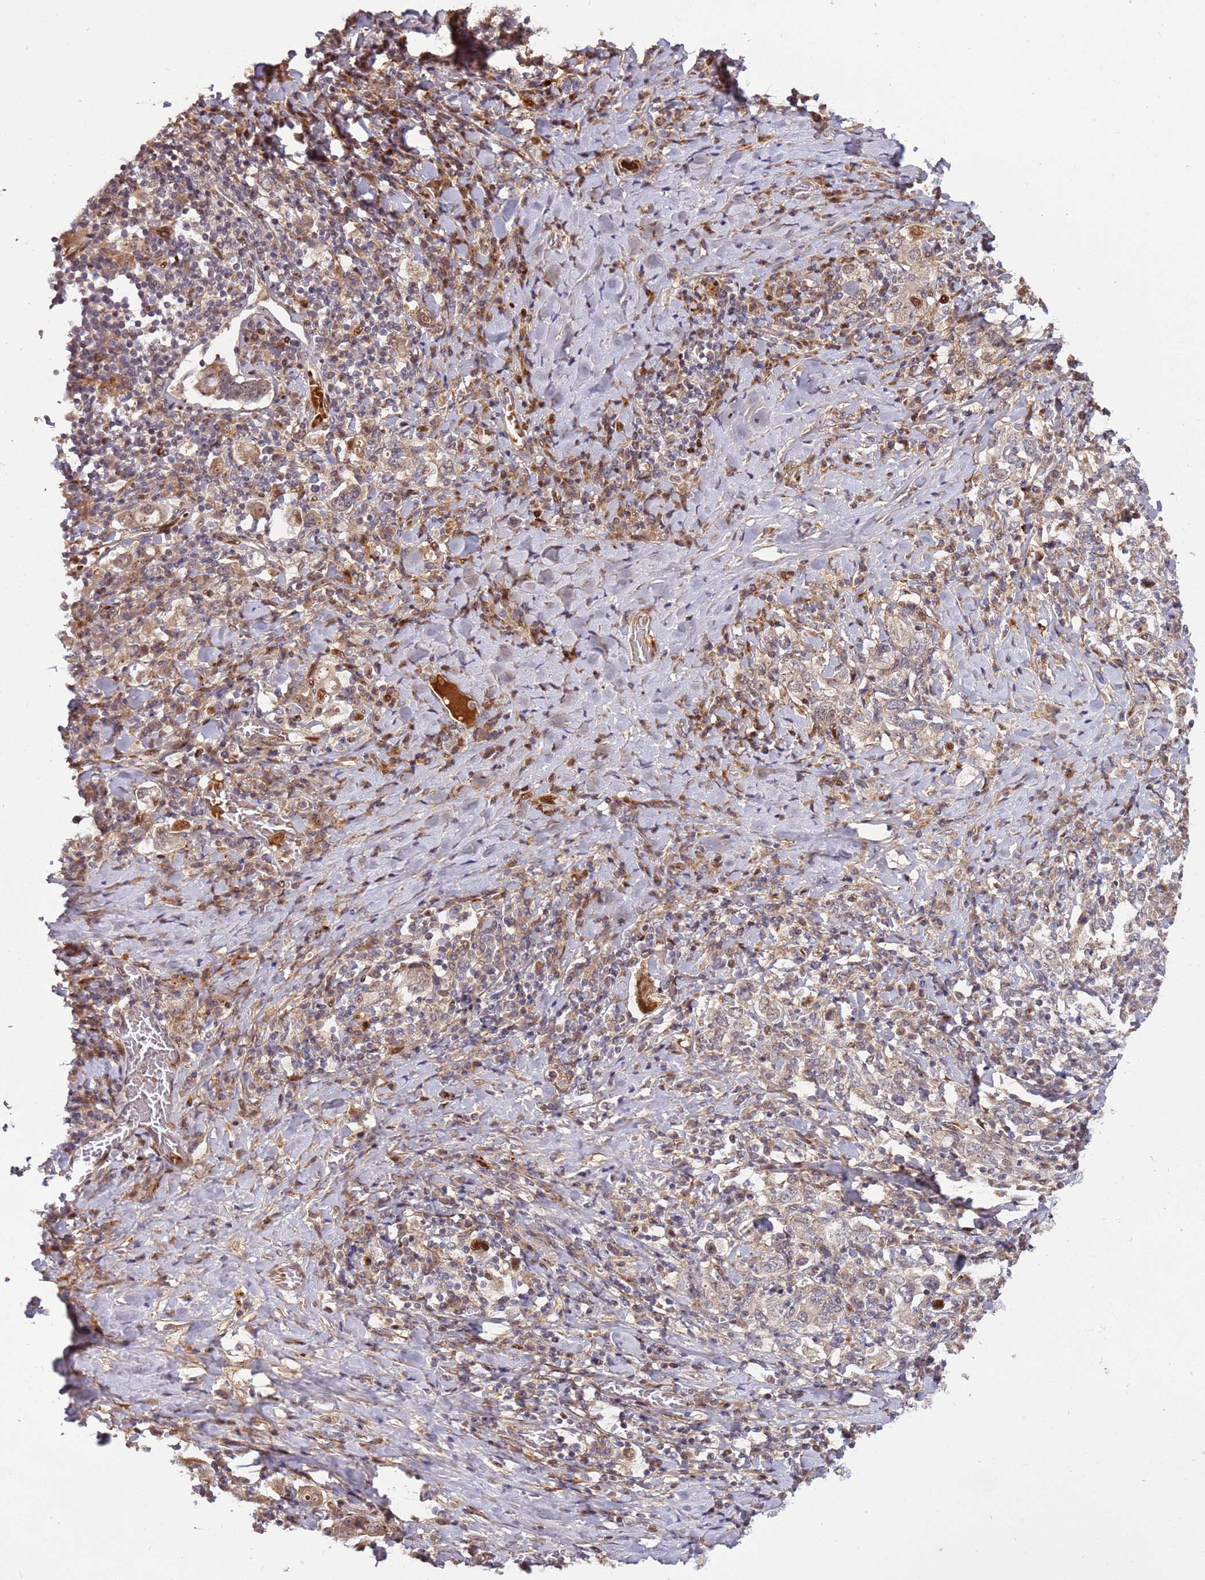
{"staining": {"intensity": "weak", "quantity": "25%-75%", "location": "cytoplasmic/membranous"}, "tissue": "stomach cancer", "cell_type": "Tumor cells", "image_type": "cancer", "snomed": [{"axis": "morphology", "description": "Adenocarcinoma, NOS"}, {"axis": "topography", "description": "Stomach, upper"}, {"axis": "topography", "description": "Stomach"}], "caption": "Stomach cancer (adenocarcinoma) stained for a protein displays weak cytoplasmic/membranous positivity in tumor cells. The staining was performed using DAB, with brown indicating positive protein expression. Nuclei are stained blue with hematoxylin.", "gene": "RHBDL1", "patient": {"sex": "male", "age": 62}}